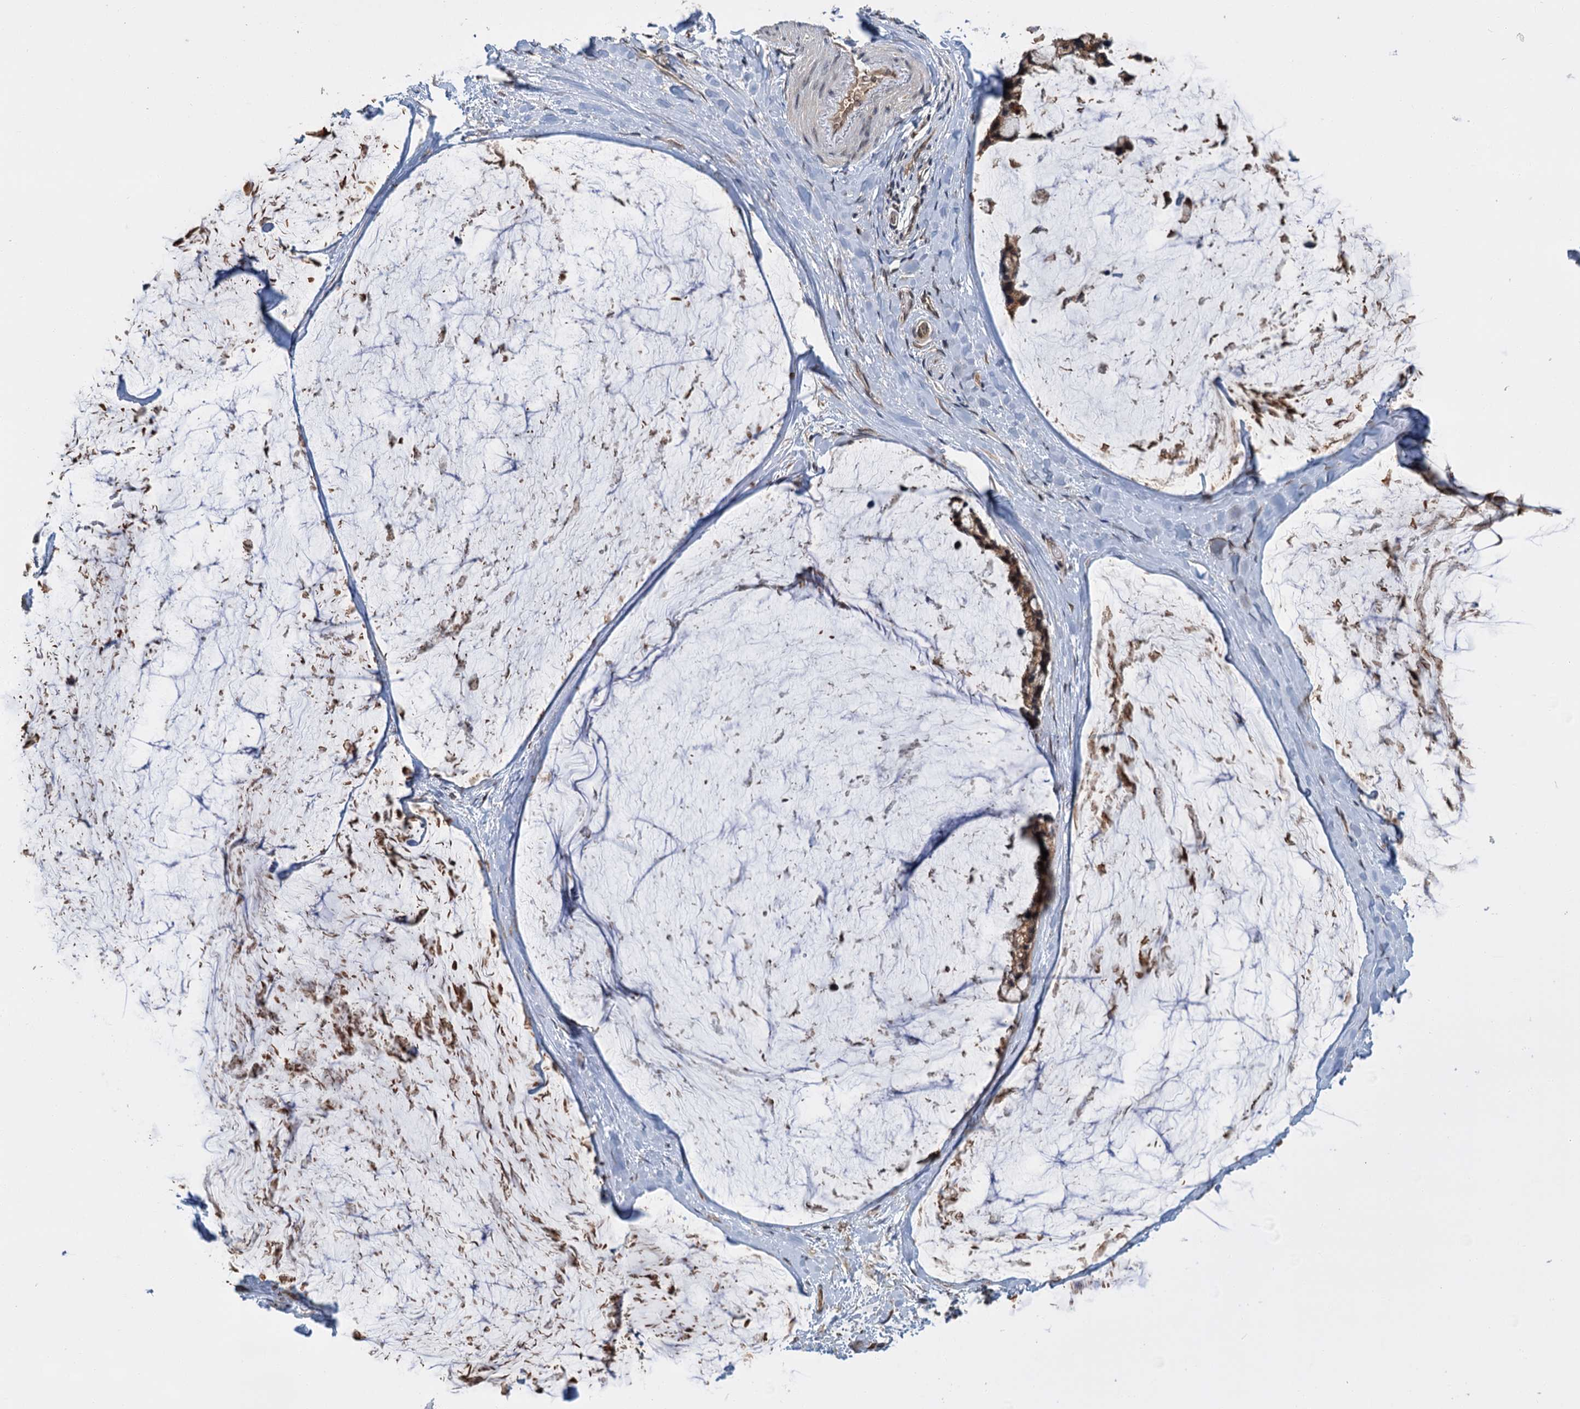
{"staining": {"intensity": "moderate", "quantity": ">75%", "location": "cytoplasmic/membranous"}, "tissue": "ovarian cancer", "cell_type": "Tumor cells", "image_type": "cancer", "snomed": [{"axis": "morphology", "description": "Cystadenocarcinoma, mucinous, NOS"}, {"axis": "topography", "description": "Ovary"}], "caption": "Tumor cells demonstrate moderate cytoplasmic/membranous positivity in about >75% of cells in mucinous cystadenocarcinoma (ovarian). (DAB (3,3'-diaminobenzidine) IHC with brightfield microscopy, high magnification).", "gene": "KANSL2", "patient": {"sex": "female", "age": 39}}